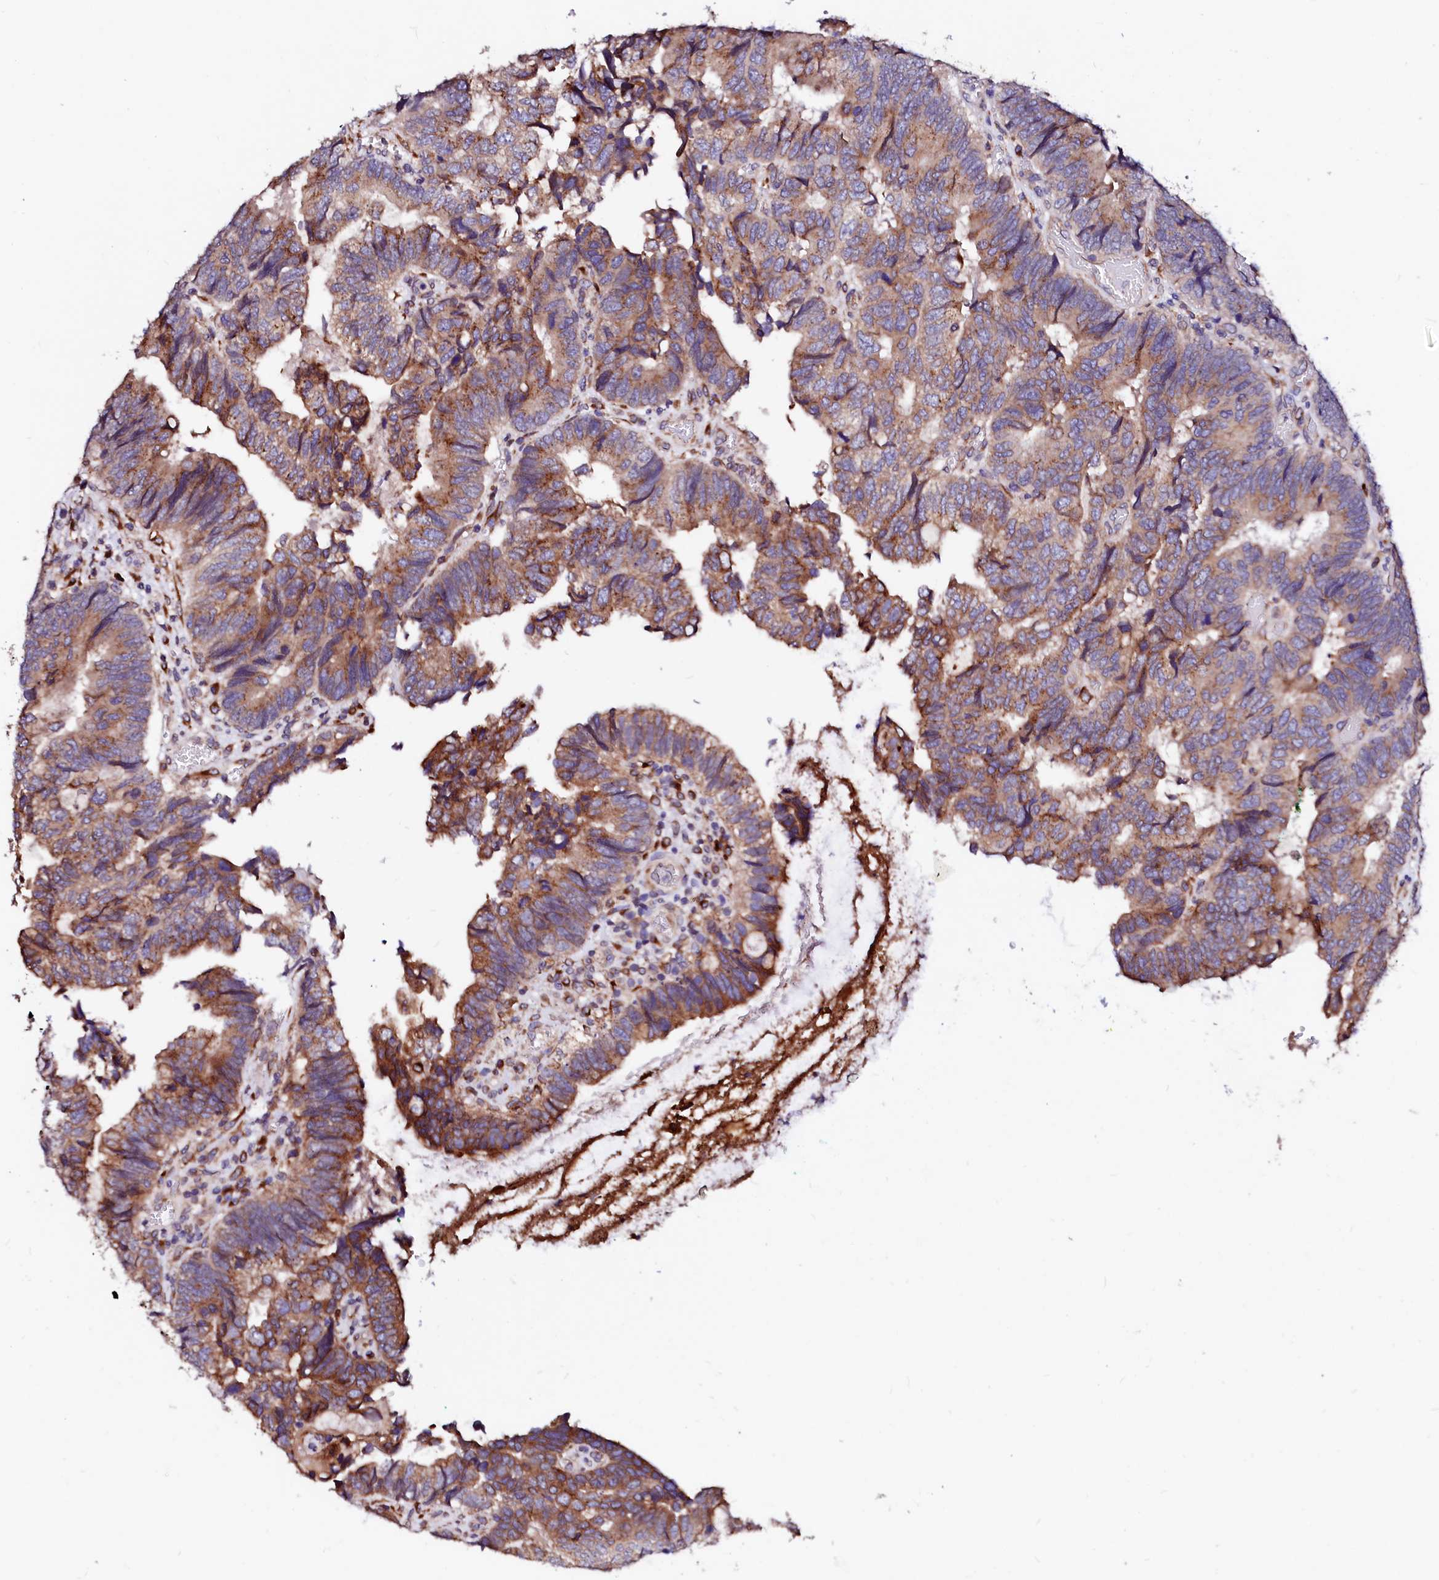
{"staining": {"intensity": "strong", "quantity": ">75%", "location": "cytoplasmic/membranous"}, "tissue": "colorectal cancer", "cell_type": "Tumor cells", "image_type": "cancer", "snomed": [{"axis": "morphology", "description": "Adenocarcinoma, NOS"}, {"axis": "topography", "description": "Colon"}], "caption": "Protein staining shows strong cytoplasmic/membranous staining in about >75% of tumor cells in colorectal cancer. Nuclei are stained in blue.", "gene": "LMAN1", "patient": {"sex": "female", "age": 67}}